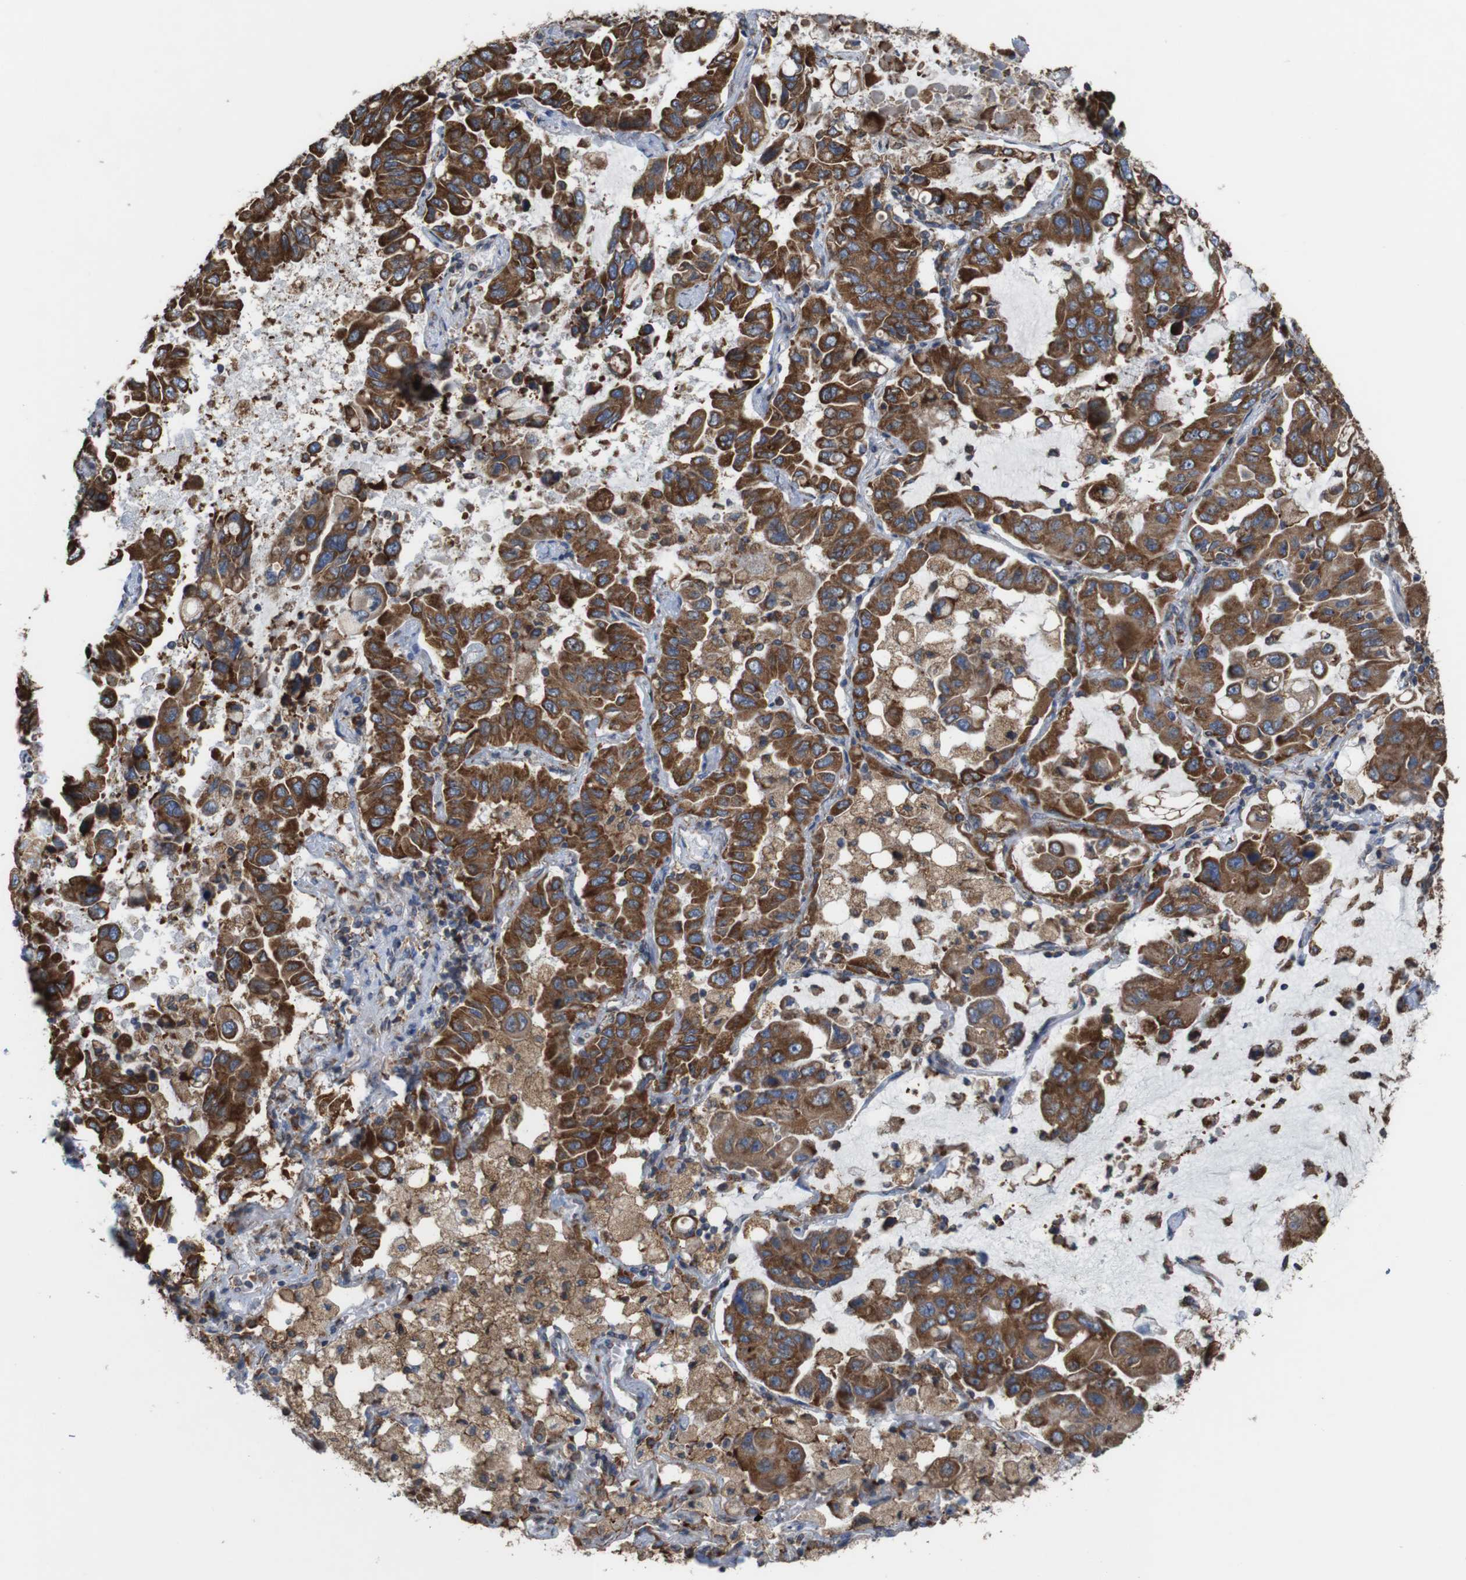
{"staining": {"intensity": "moderate", "quantity": ">75%", "location": "cytoplasmic/membranous"}, "tissue": "lung cancer", "cell_type": "Tumor cells", "image_type": "cancer", "snomed": [{"axis": "morphology", "description": "Adenocarcinoma, NOS"}, {"axis": "topography", "description": "Lung"}], "caption": "A micrograph of lung cancer (adenocarcinoma) stained for a protein exhibits moderate cytoplasmic/membranous brown staining in tumor cells.", "gene": "UGGT1", "patient": {"sex": "male", "age": 64}}